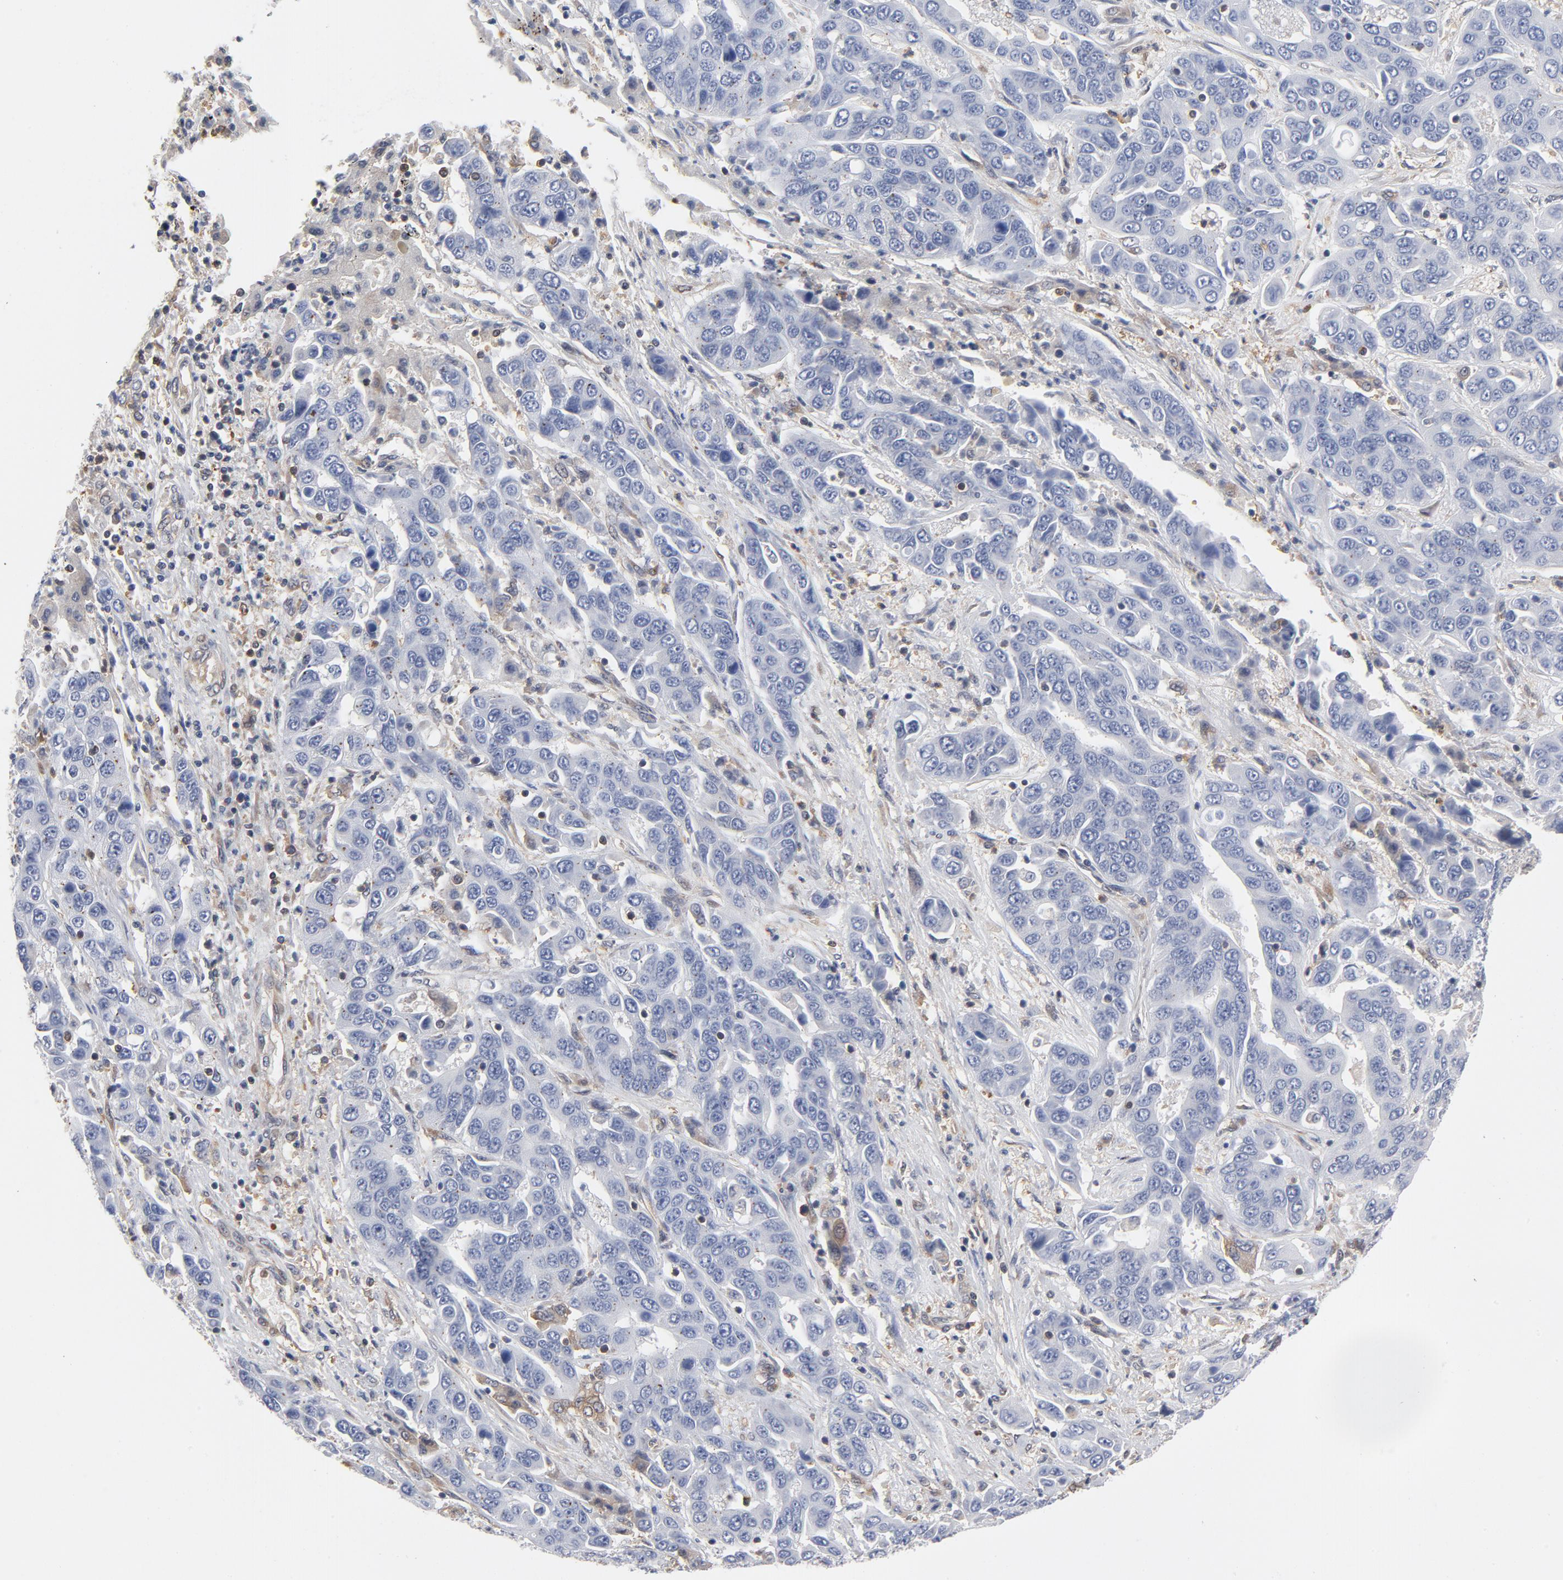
{"staining": {"intensity": "negative", "quantity": "none", "location": "none"}, "tissue": "liver cancer", "cell_type": "Tumor cells", "image_type": "cancer", "snomed": [{"axis": "morphology", "description": "Cholangiocarcinoma"}, {"axis": "topography", "description": "Liver"}], "caption": "Tumor cells are negative for protein expression in human liver cholangiocarcinoma.", "gene": "ASMTL", "patient": {"sex": "female", "age": 52}}